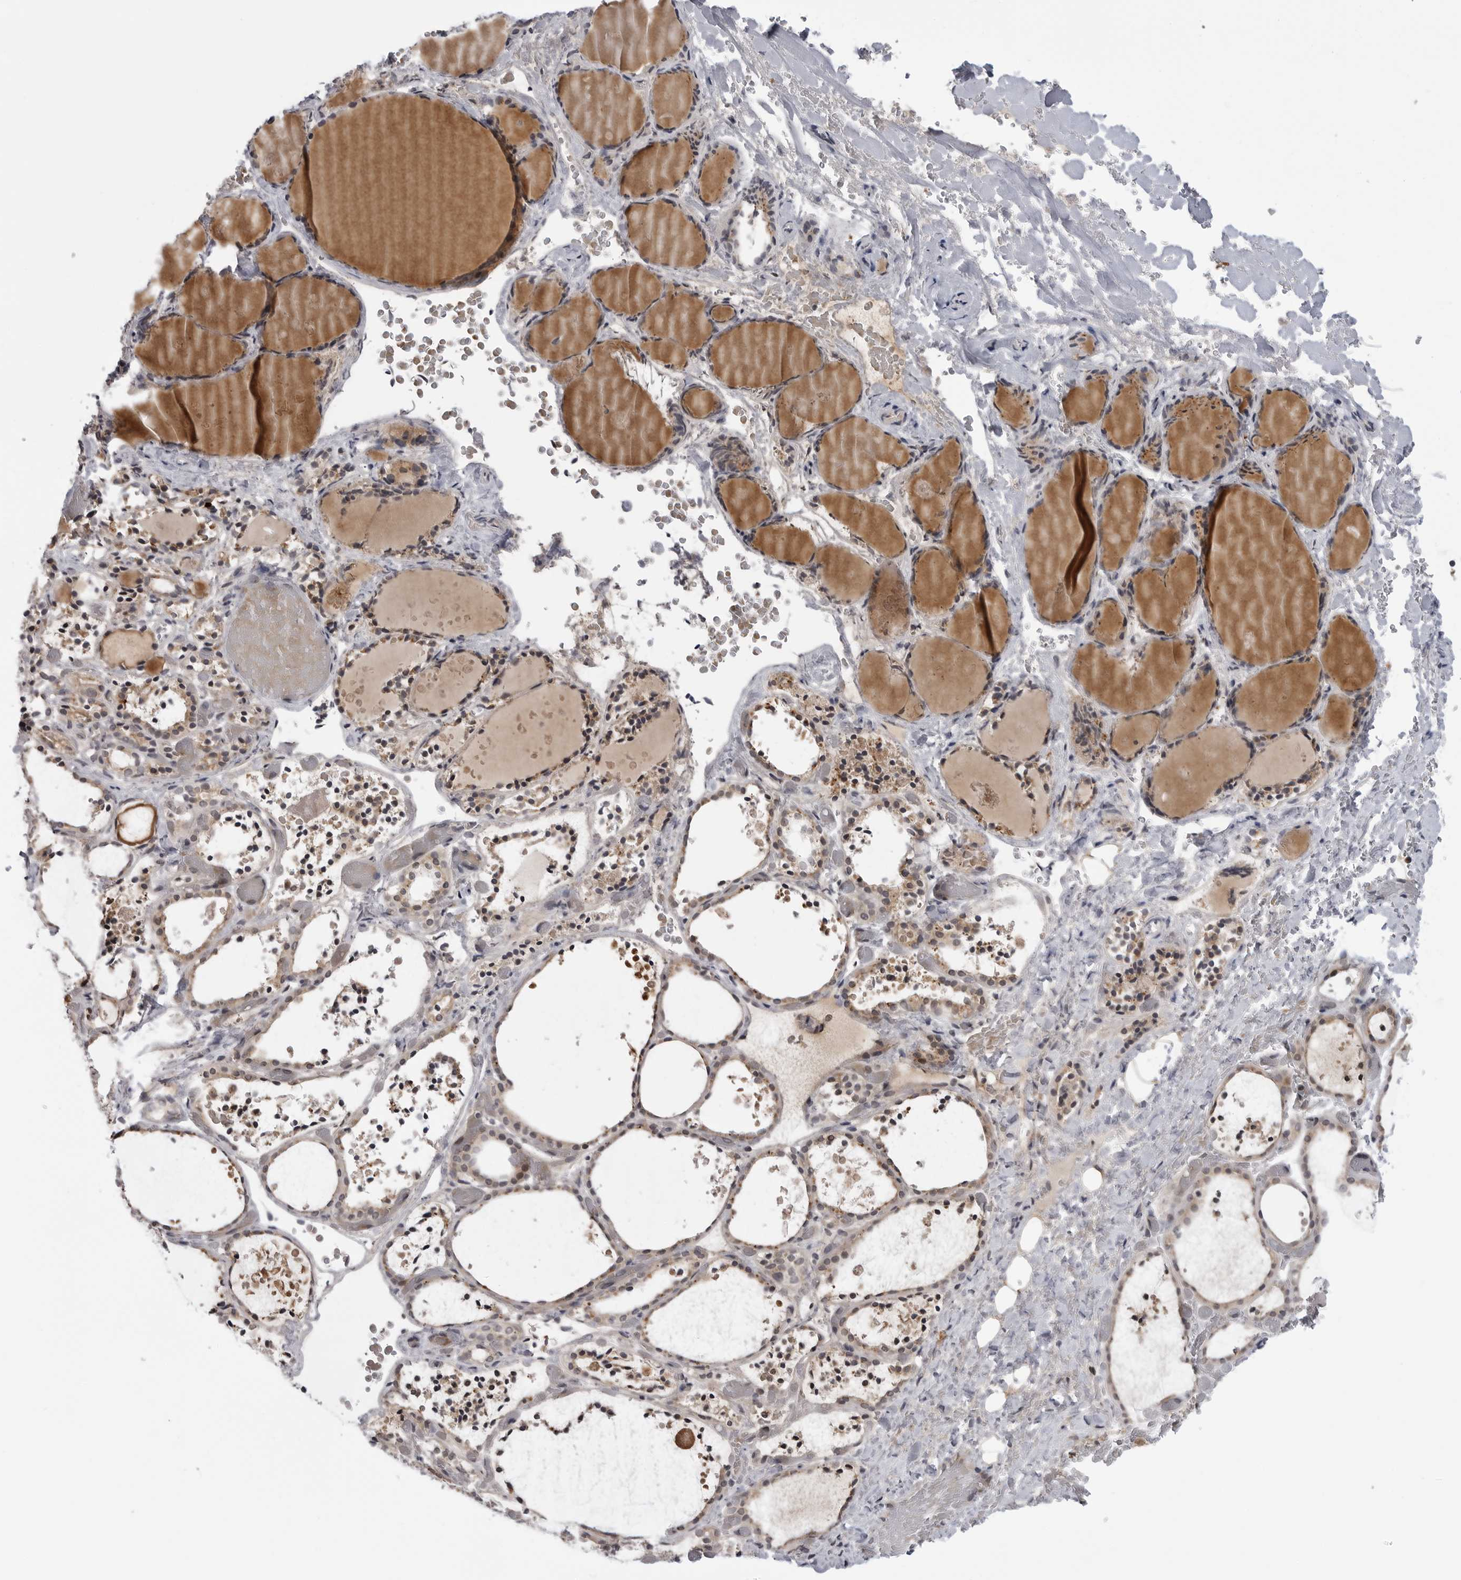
{"staining": {"intensity": "moderate", "quantity": ">75%", "location": "cytoplasmic/membranous,nuclear"}, "tissue": "thyroid gland", "cell_type": "Glandular cells", "image_type": "normal", "snomed": [{"axis": "morphology", "description": "Normal tissue, NOS"}, {"axis": "topography", "description": "Thyroid gland"}], "caption": "The image displays staining of unremarkable thyroid gland, revealing moderate cytoplasmic/membranous,nuclear protein positivity (brown color) within glandular cells.", "gene": "LRRC45", "patient": {"sex": "female", "age": 44}}